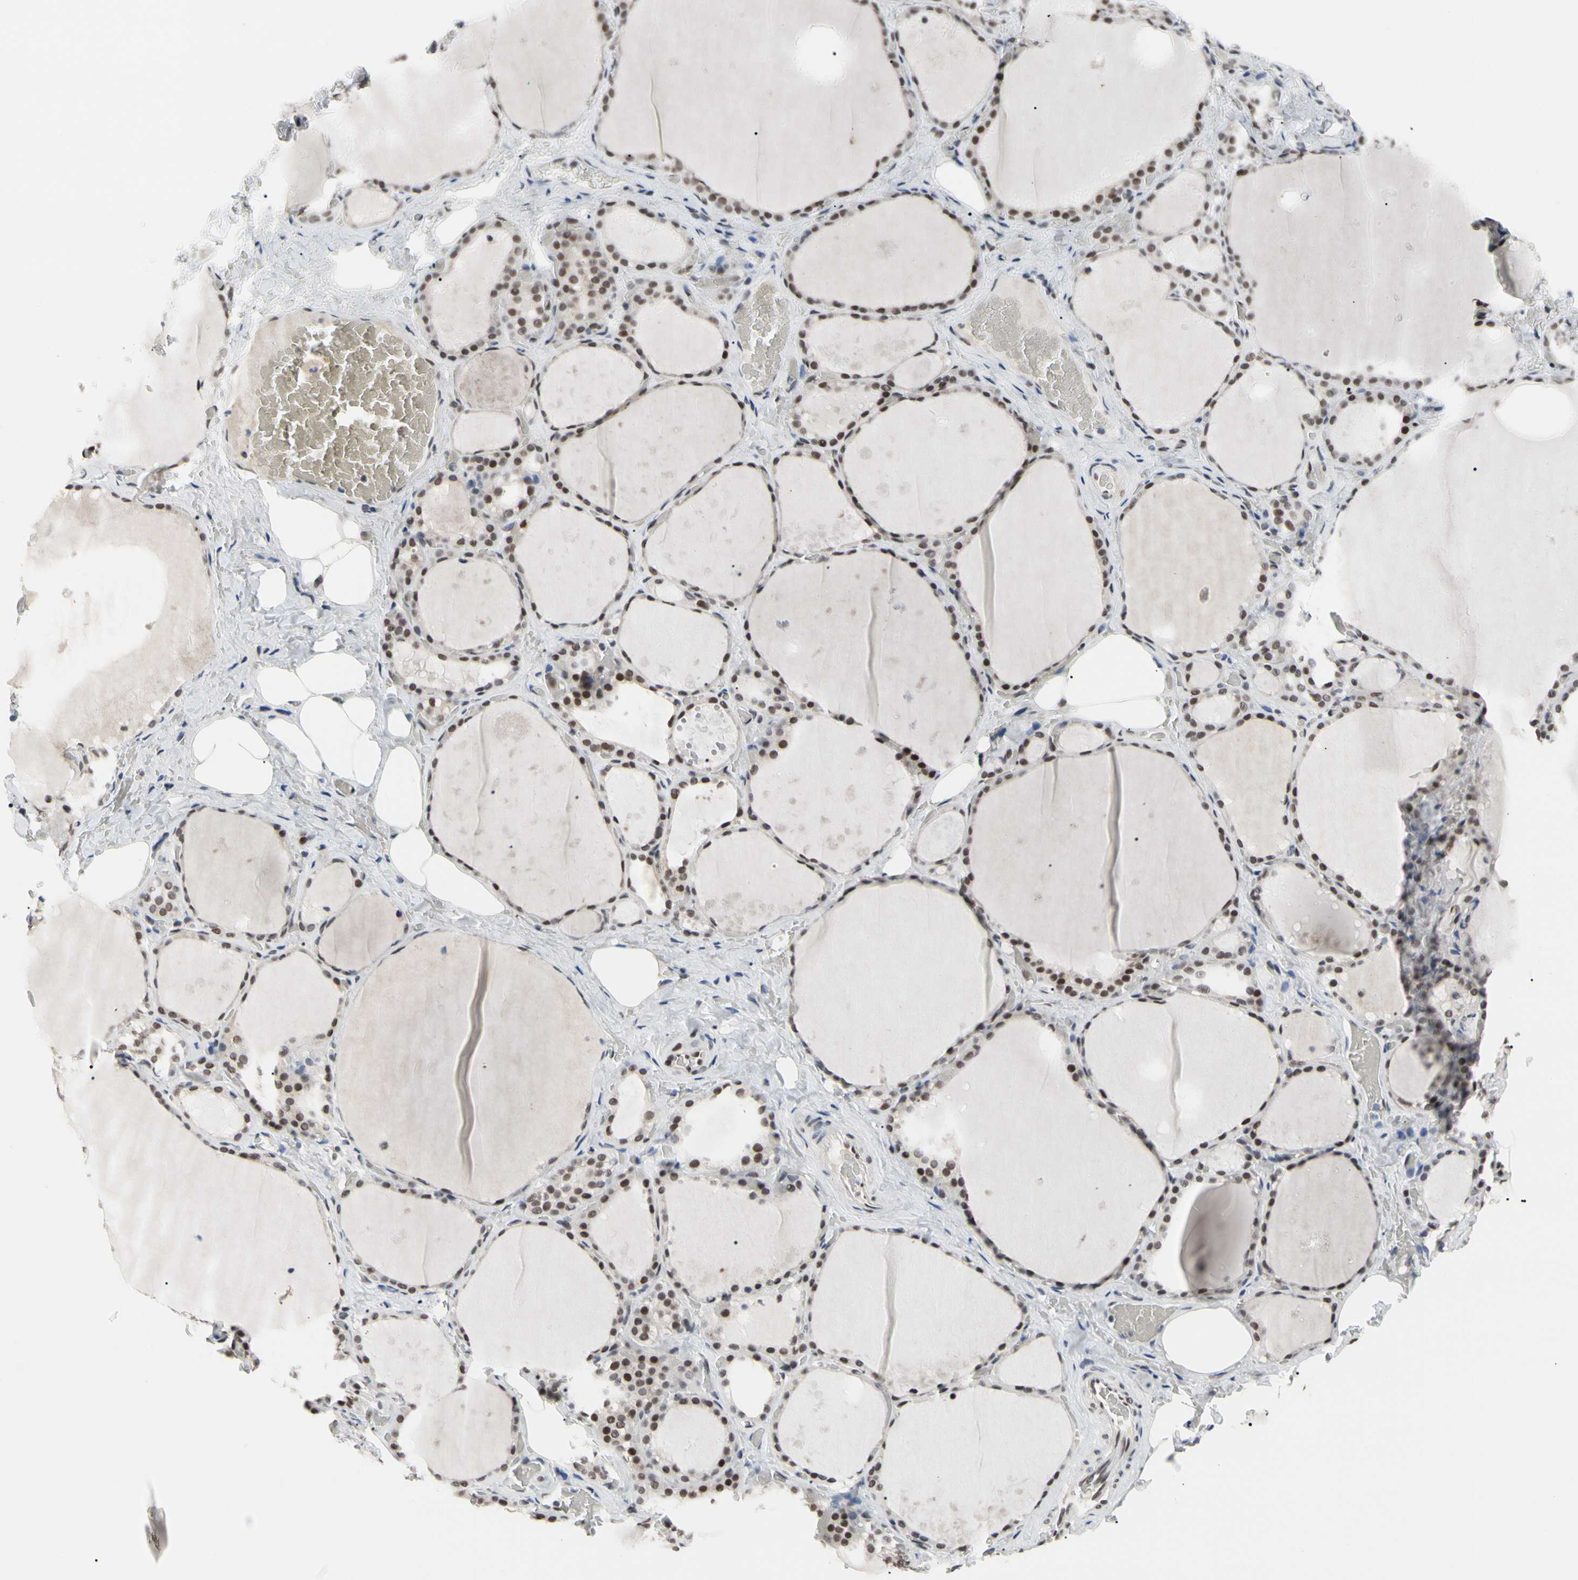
{"staining": {"intensity": "moderate", "quantity": ">75%", "location": "nuclear"}, "tissue": "thyroid gland", "cell_type": "Glandular cells", "image_type": "normal", "snomed": [{"axis": "morphology", "description": "Normal tissue, NOS"}, {"axis": "topography", "description": "Thyroid gland"}], "caption": "Immunohistochemical staining of normal thyroid gland demonstrates moderate nuclear protein positivity in approximately >75% of glandular cells.", "gene": "FAM98B", "patient": {"sex": "male", "age": 61}}